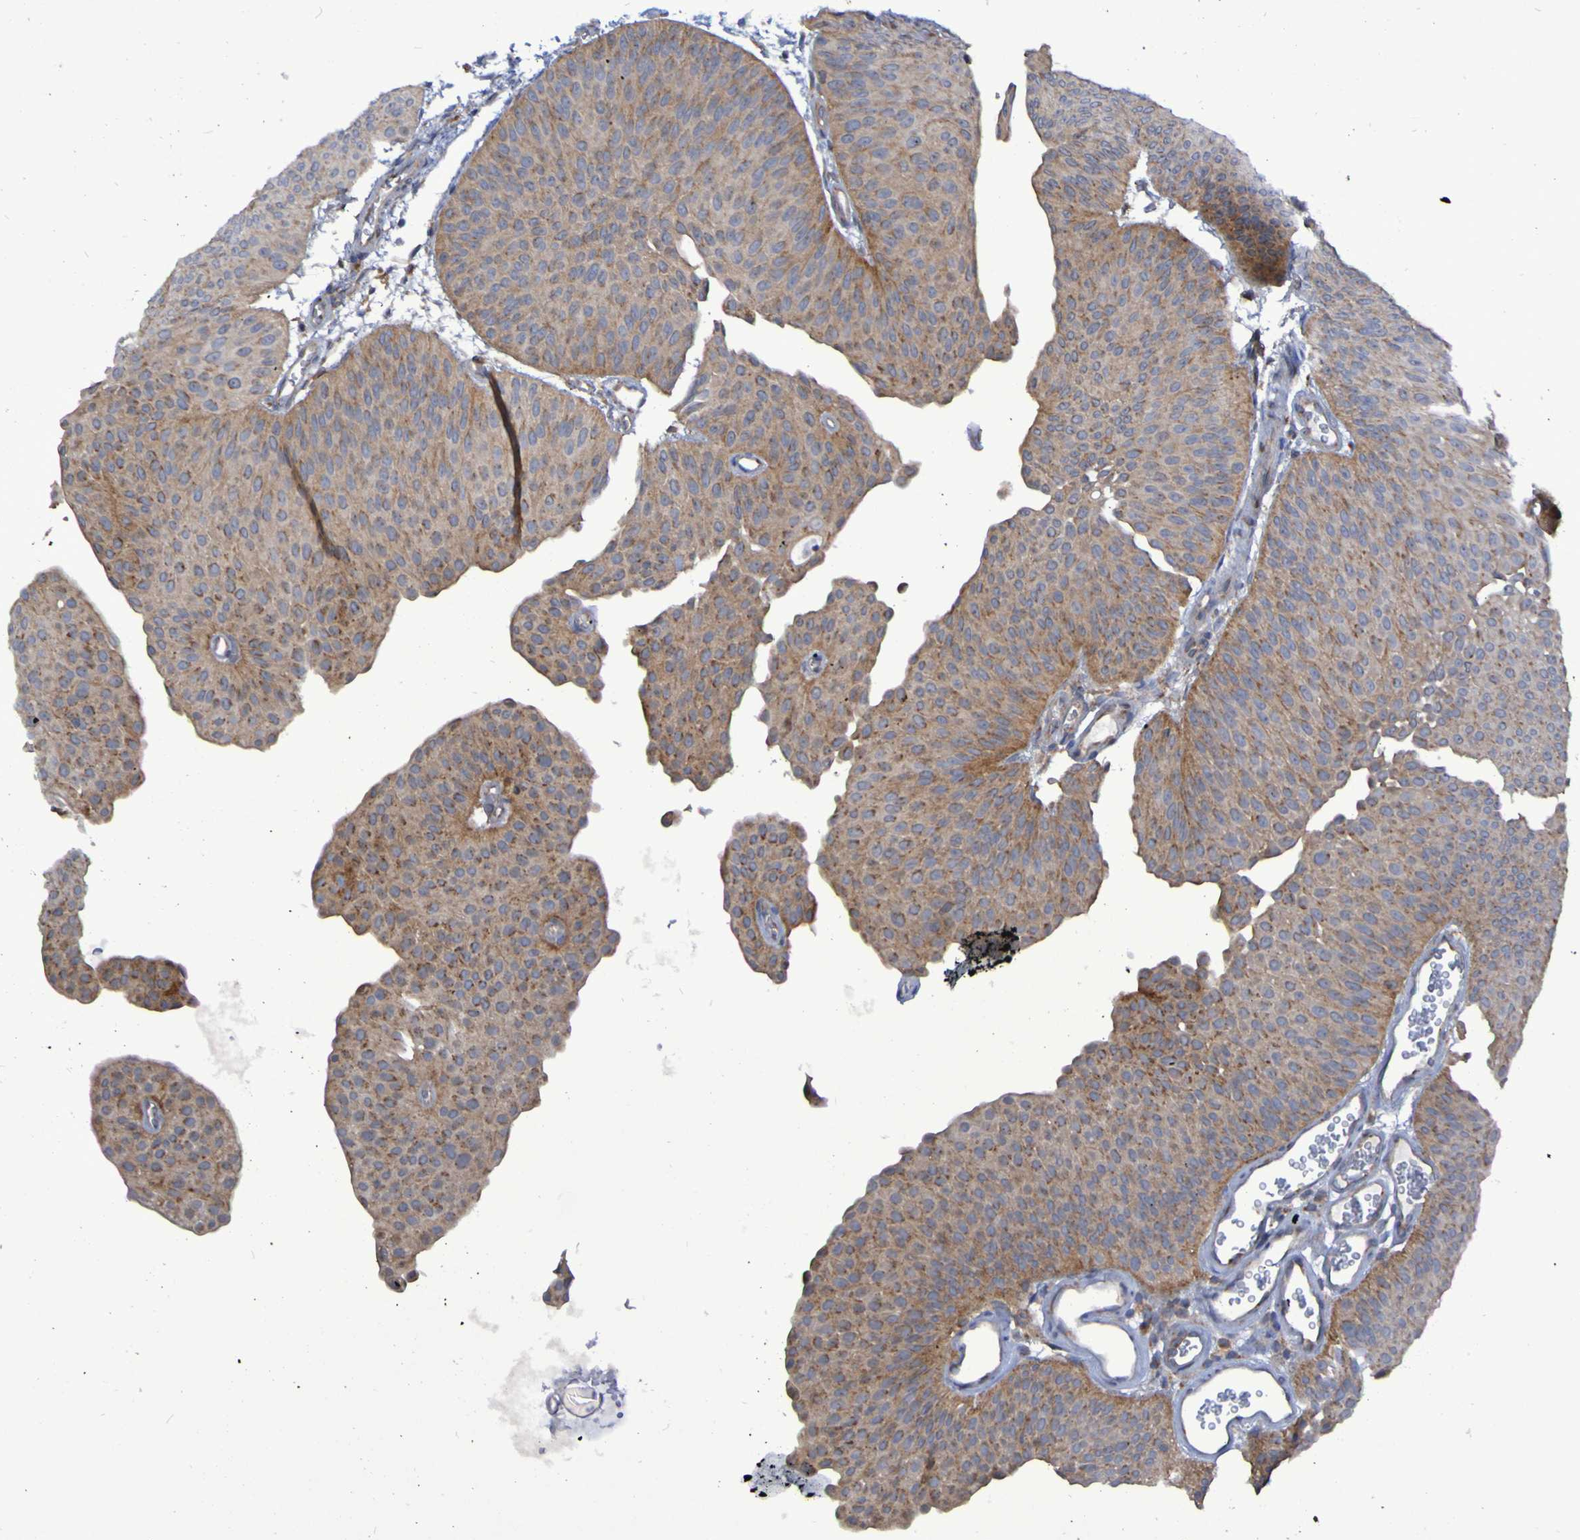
{"staining": {"intensity": "moderate", "quantity": ">75%", "location": "cytoplasmic/membranous"}, "tissue": "urothelial cancer", "cell_type": "Tumor cells", "image_type": "cancer", "snomed": [{"axis": "morphology", "description": "Urothelial carcinoma, Low grade"}, {"axis": "topography", "description": "Urinary bladder"}], "caption": "A medium amount of moderate cytoplasmic/membranous positivity is present in approximately >75% of tumor cells in low-grade urothelial carcinoma tissue. The staining was performed using DAB to visualize the protein expression in brown, while the nuclei were stained in blue with hematoxylin (Magnification: 20x).", "gene": "LMBRD2", "patient": {"sex": "female", "age": 60}}